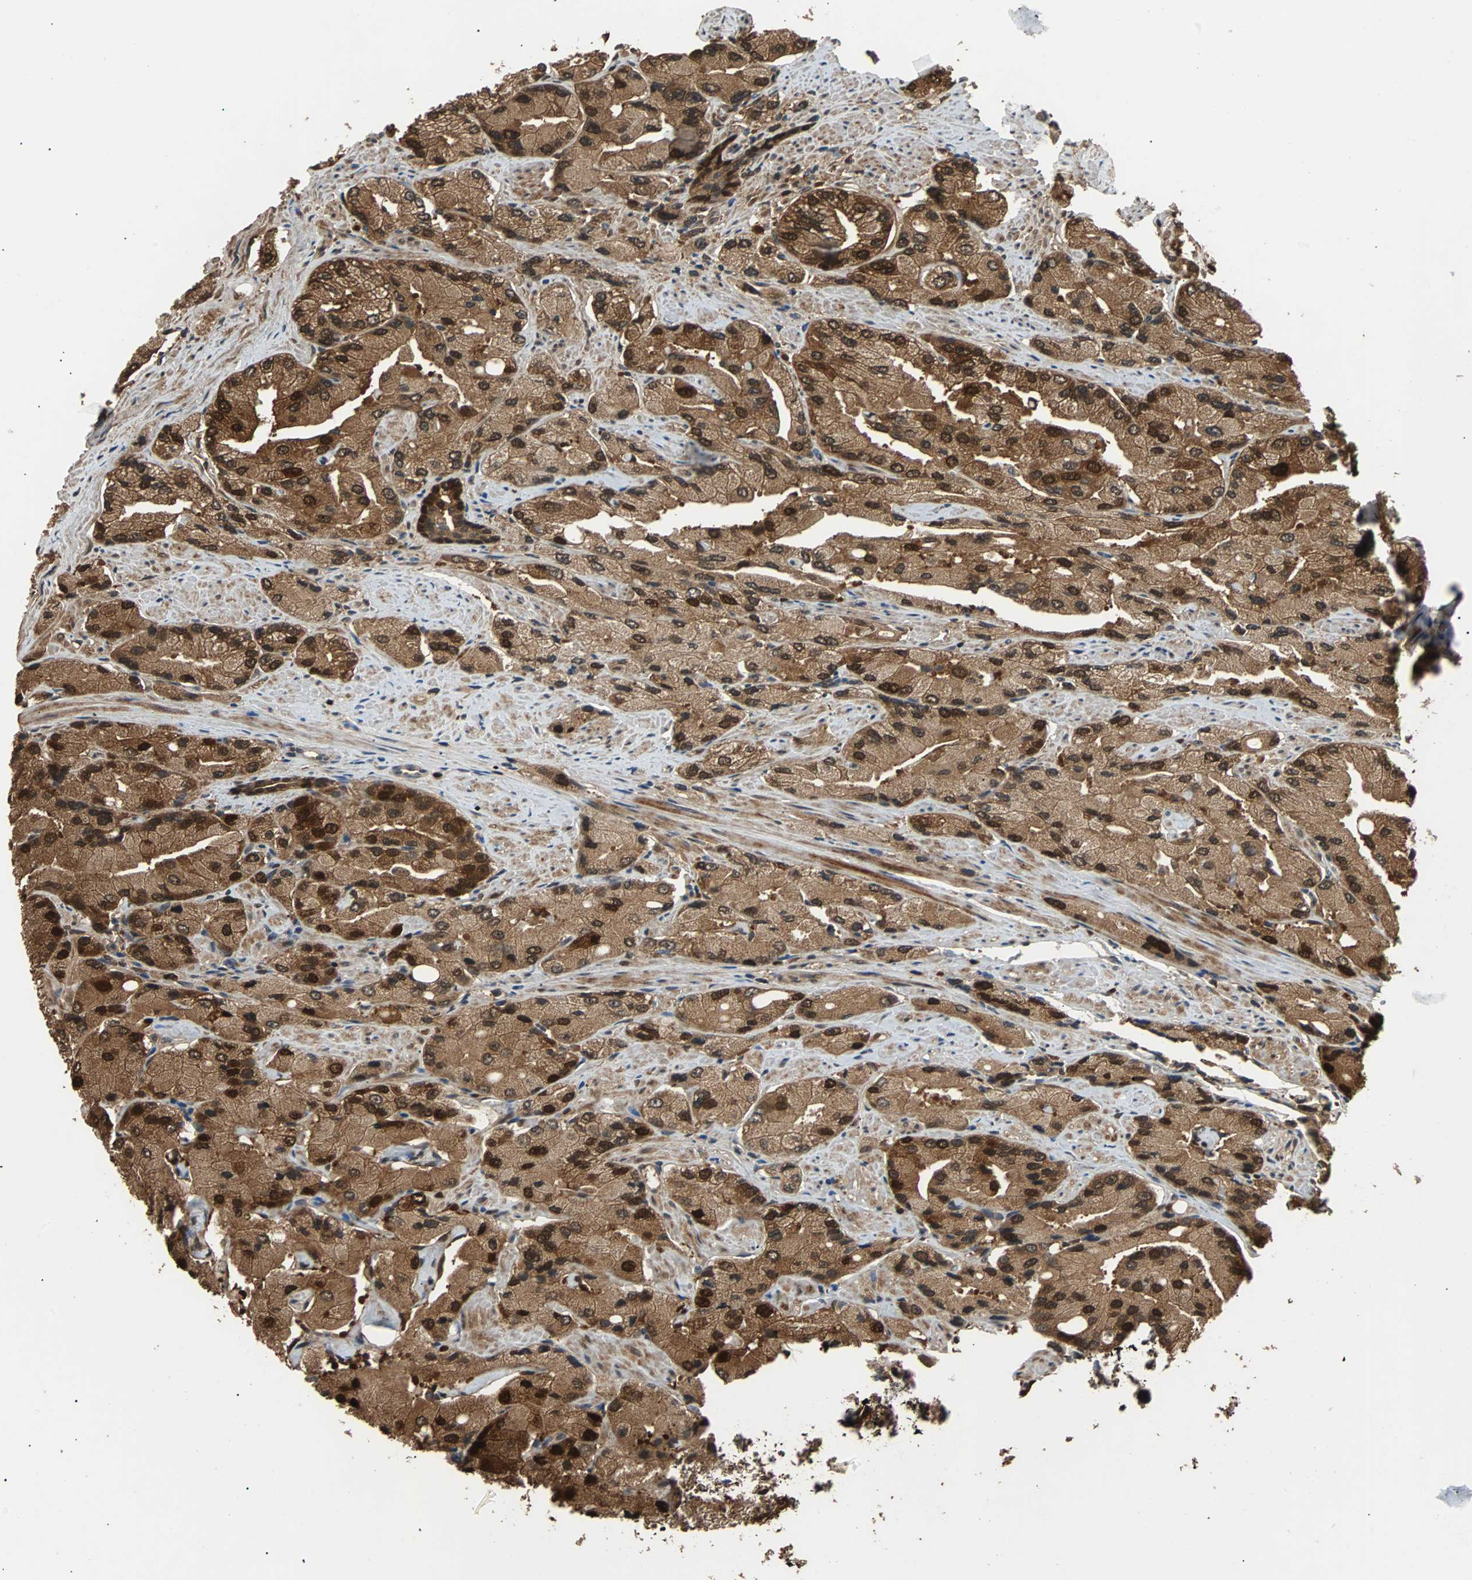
{"staining": {"intensity": "strong", "quantity": ">75%", "location": "cytoplasmic/membranous,nuclear"}, "tissue": "prostate cancer", "cell_type": "Tumor cells", "image_type": "cancer", "snomed": [{"axis": "morphology", "description": "Adenocarcinoma, High grade"}, {"axis": "topography", "description": "Prostate"}], "caption": "Prostate adenocarcinoma (high-grade) stained with immunohistochemistry (IHC) shows strong cytoplasmic/membranous and nuclear positivity in about >75% of tumor cells. (IHC, brightfield microscopy, high magnification).", "gene": "PRDX6", "patient": {"sex": "male", "age": 58}}